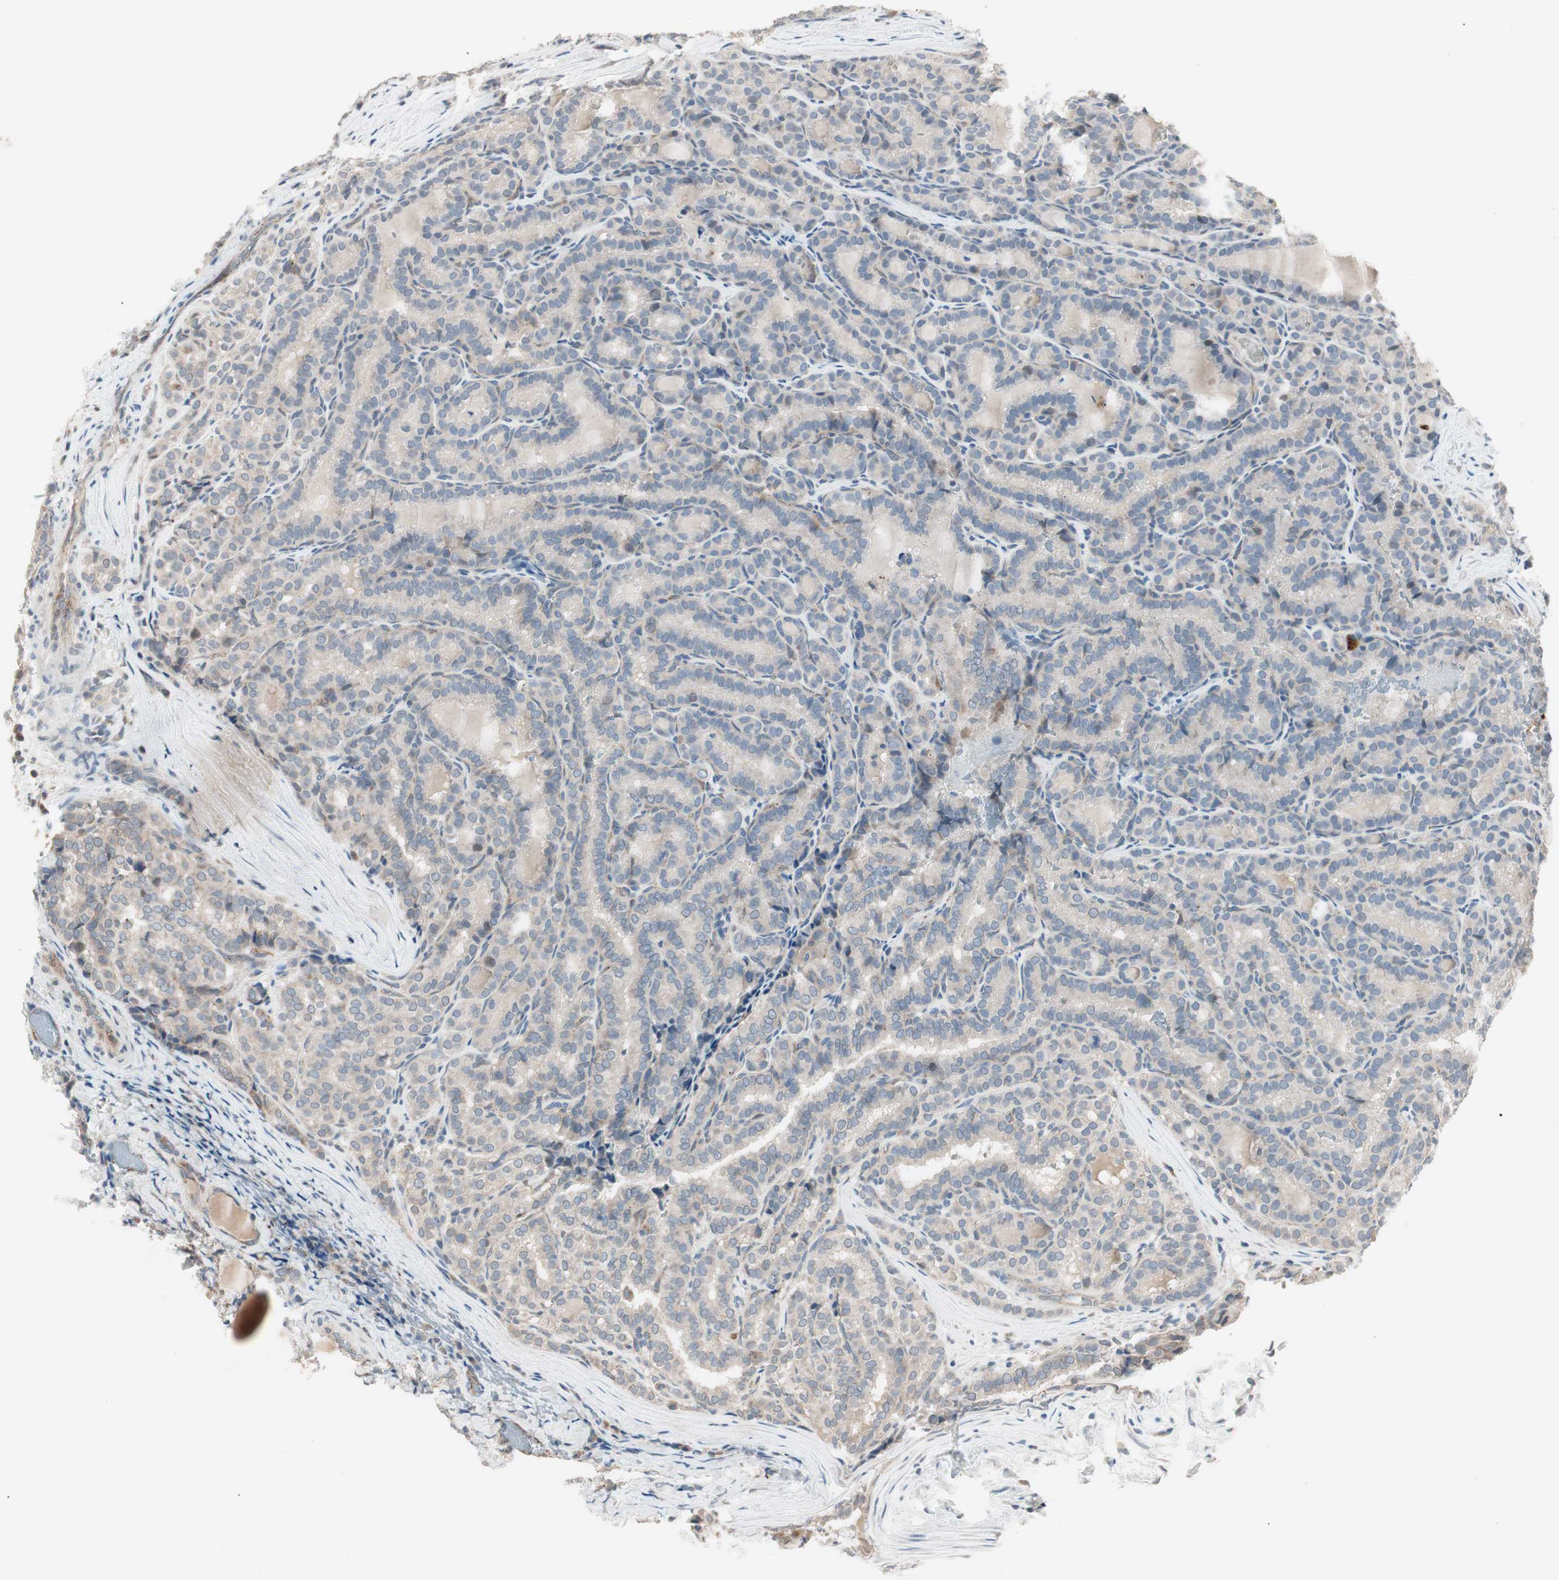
{"staining": {"intensity": "weak", "quantity": "25%-75%", "location": "cytoplasmic/membranous"}, "tissue": "thyroid cancer", "cell_type": "Tumor cells", "image_type": "cancer", "snomed": [{"axis": "morphology", "description": "Normal tissue, NOS"}, {"axis": "morphology", "description": "Papillary adenocarcinoma, NOS"}, {"axis": "topography", "description": "Thyroid gland"}], "caption": "Brown immunohistochemical staining in human thyroid cancer shows weak cytoplasmic/membranous expression in about 25%-75% of tumor cells. Nuclei are stained in blue.", "gene": "FGFR4", "patient": {"sex": "female", "age": 30}}